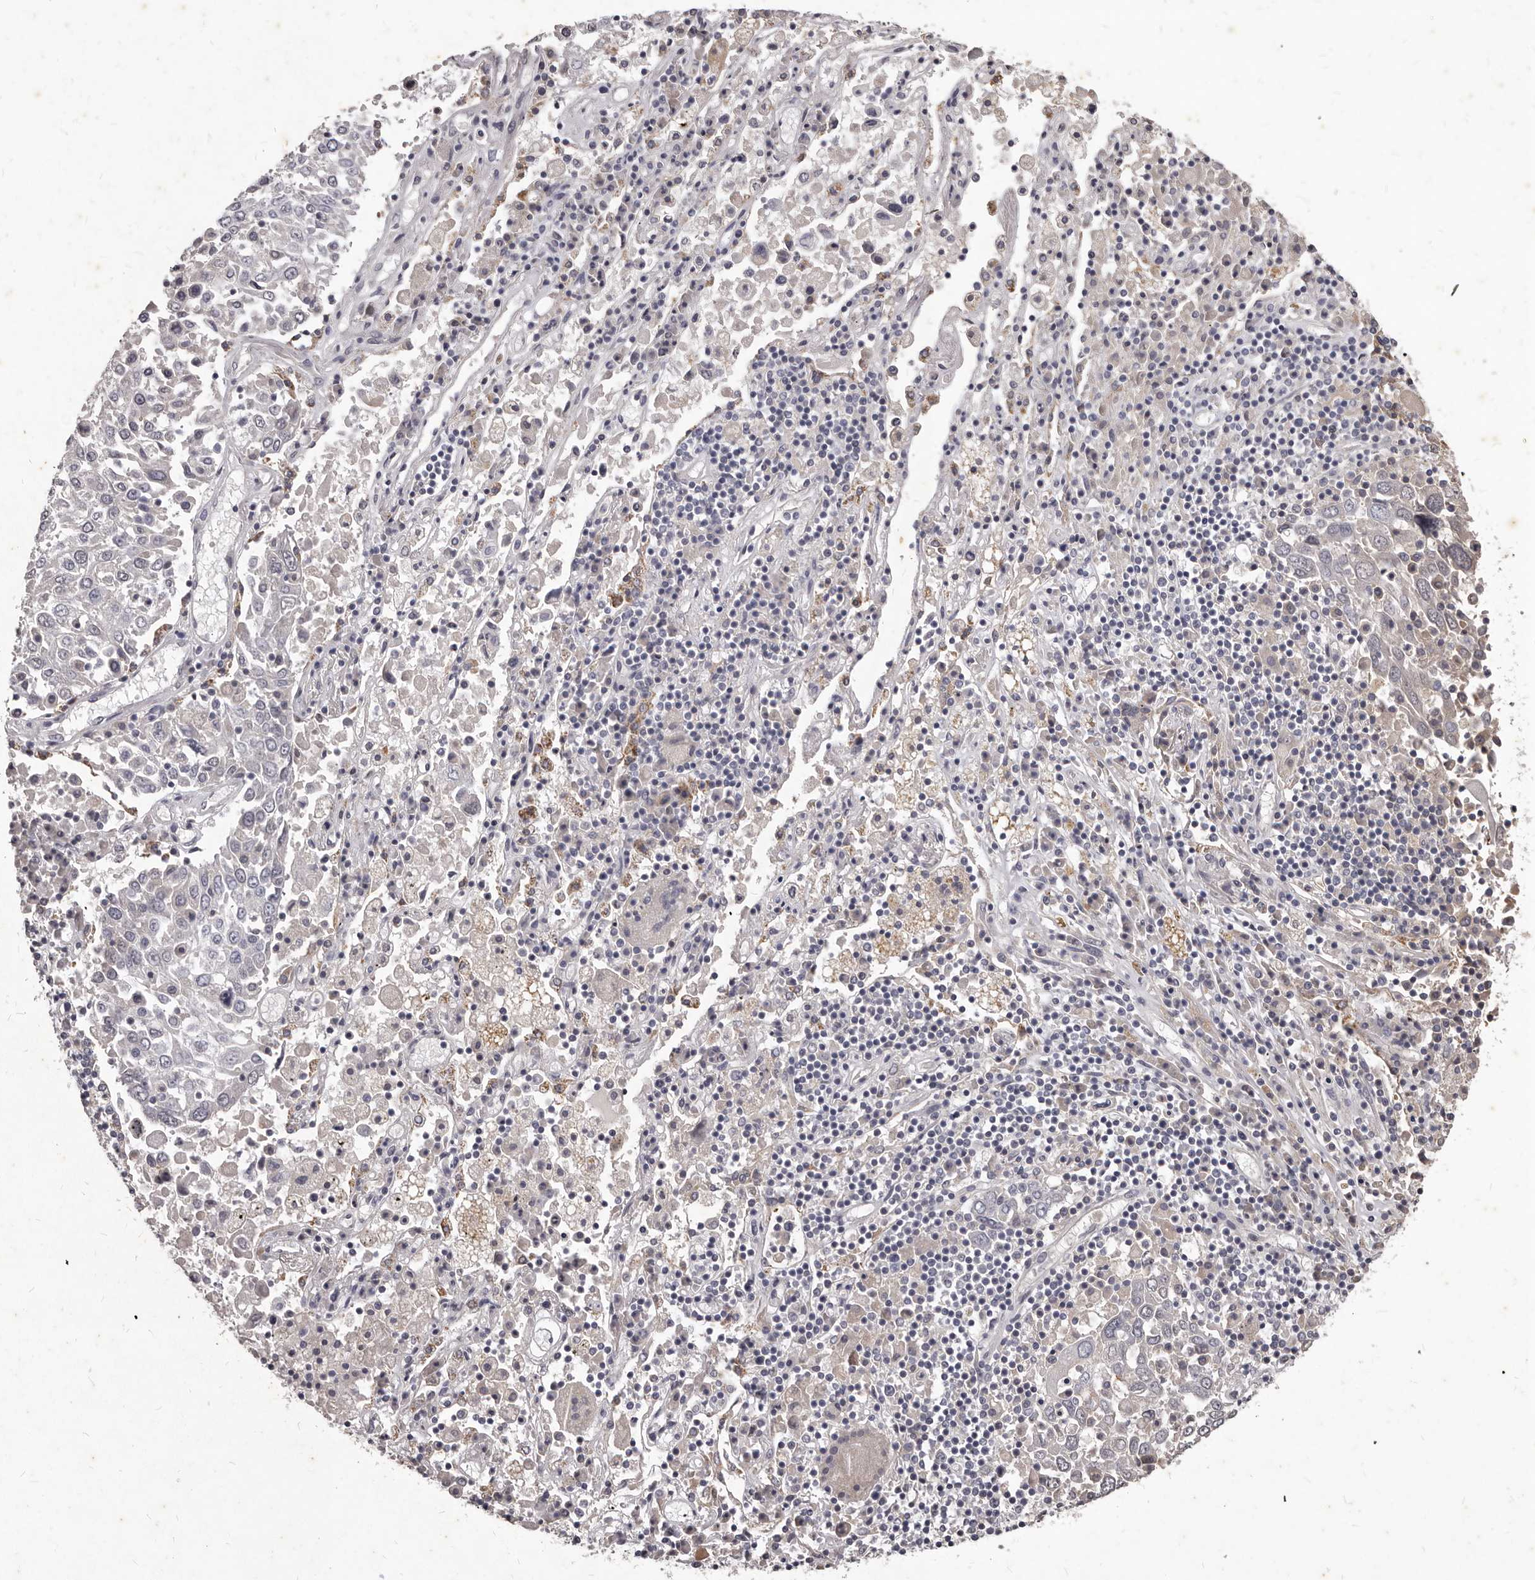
{"staining": {"intensity": "moderate", "quantity": "<25%", "location": "cytoplasmic/membranous"}, "tissue": "lung cancer", "cell_type": "Tumor cells", "image_type": "cancer", "snomed": [{"axis": "morphology", "description": "Squamous cell carcinoma, NOS"}, {"axis": "topography", "description": "Lung"}], "caption": "Protein staining of lung squamous cell carcinoma tissue demonstrates moderate cytoplasmic/membranous staining in approximately <25% of tumor cells.", "gene": "GPRC5C", "patient": {"sex": "male", "age": 65}}